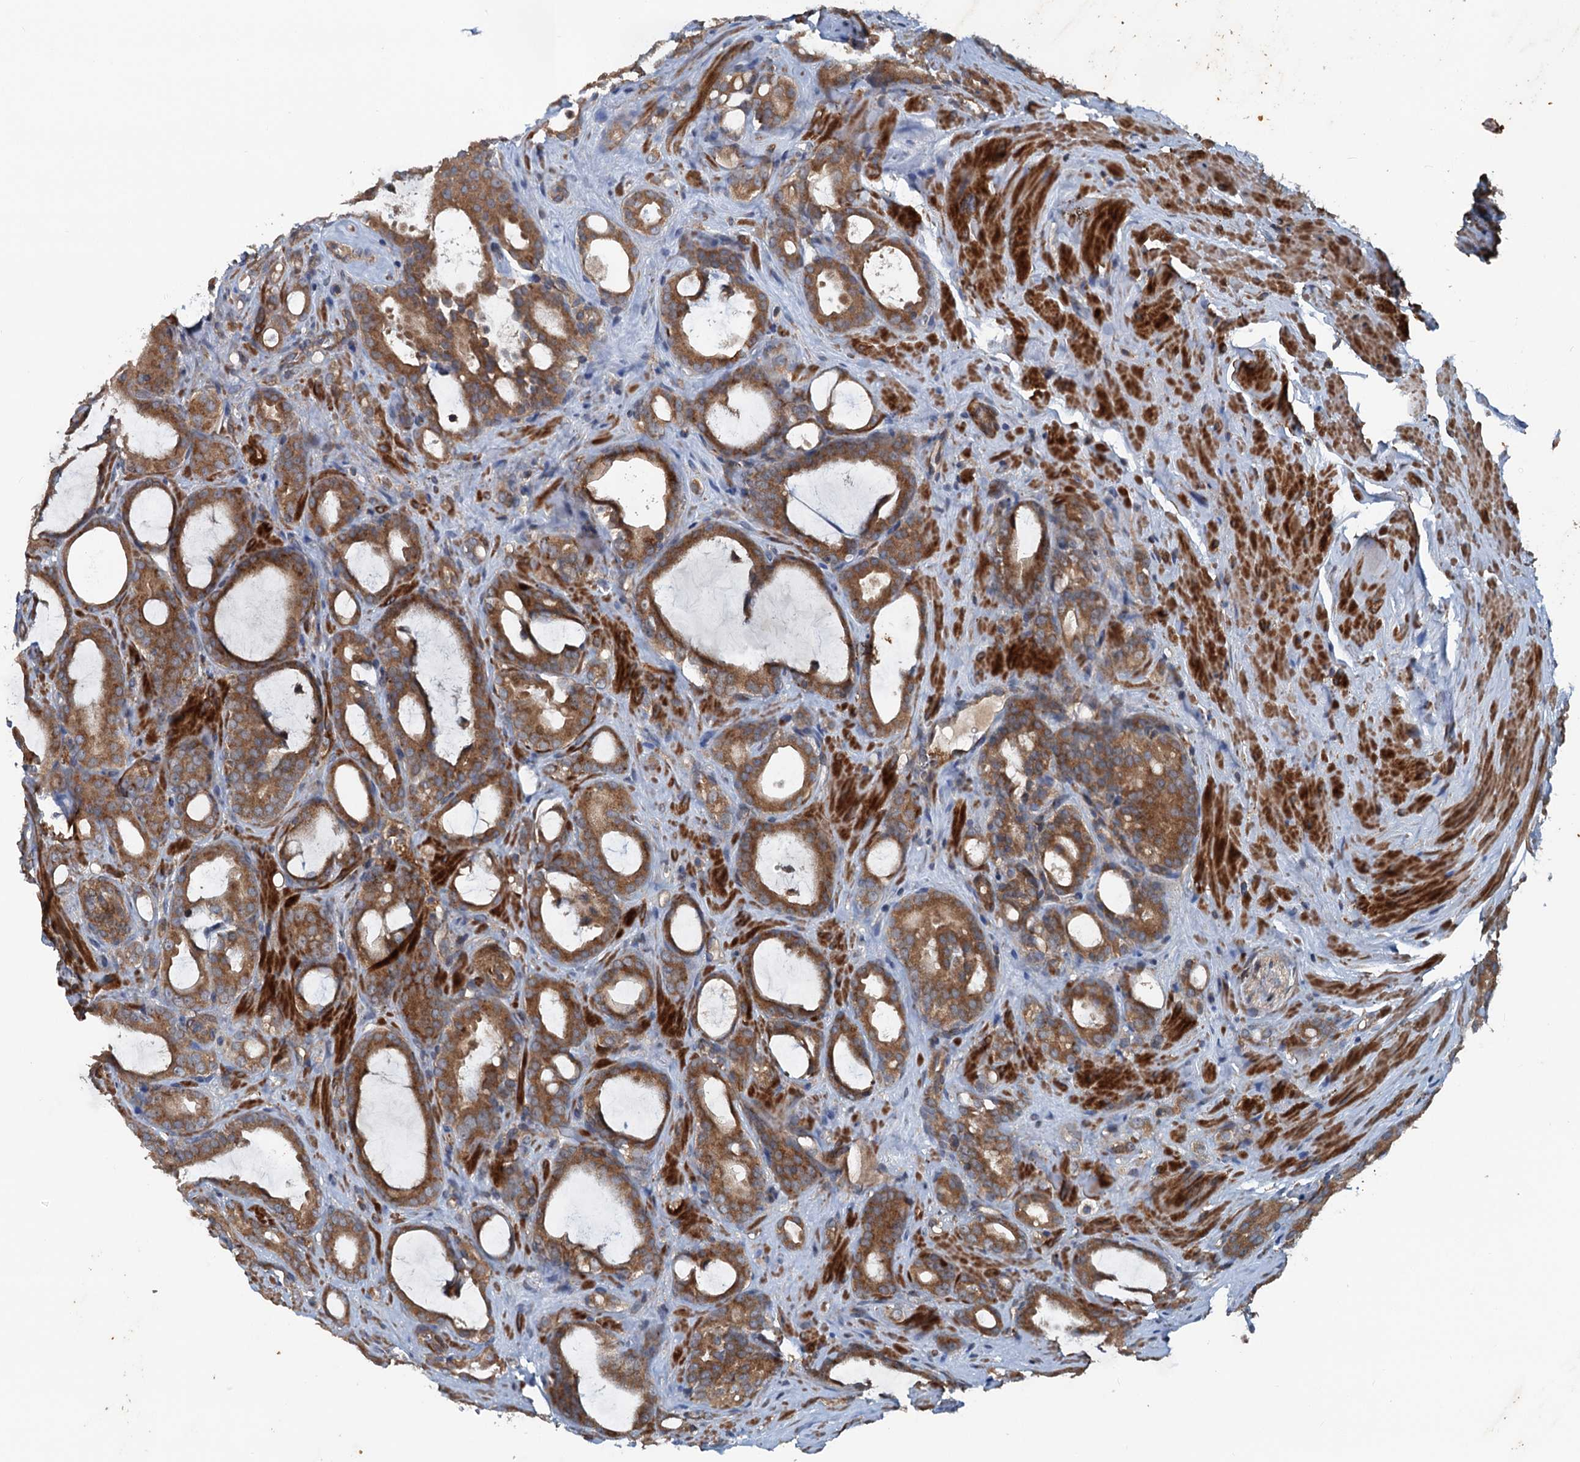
{"staining": {"intensity": "moderate", "quantity": ">75%", "location": "cytoplasmic/membranous"}, "tissue": "prostate cancer", "cell_type": "Tumor cells", "image_type": "cancer", "snomed": [{"axis": "morphology", "description": "Adenocarcinoma, High grade"}, {"axis": "topography", "description": "Prostate"}], "caption": "Protein staining of prostate cancer tissue exhibits moderate cytoplasmic/membranous staining in approximately >75% of tumor cells. Immunohistochemistry stains the protein in brown and the nuclei are stained blue.", "gene": "TEDC1", "patient": {"sex": "male", "age": 72}}